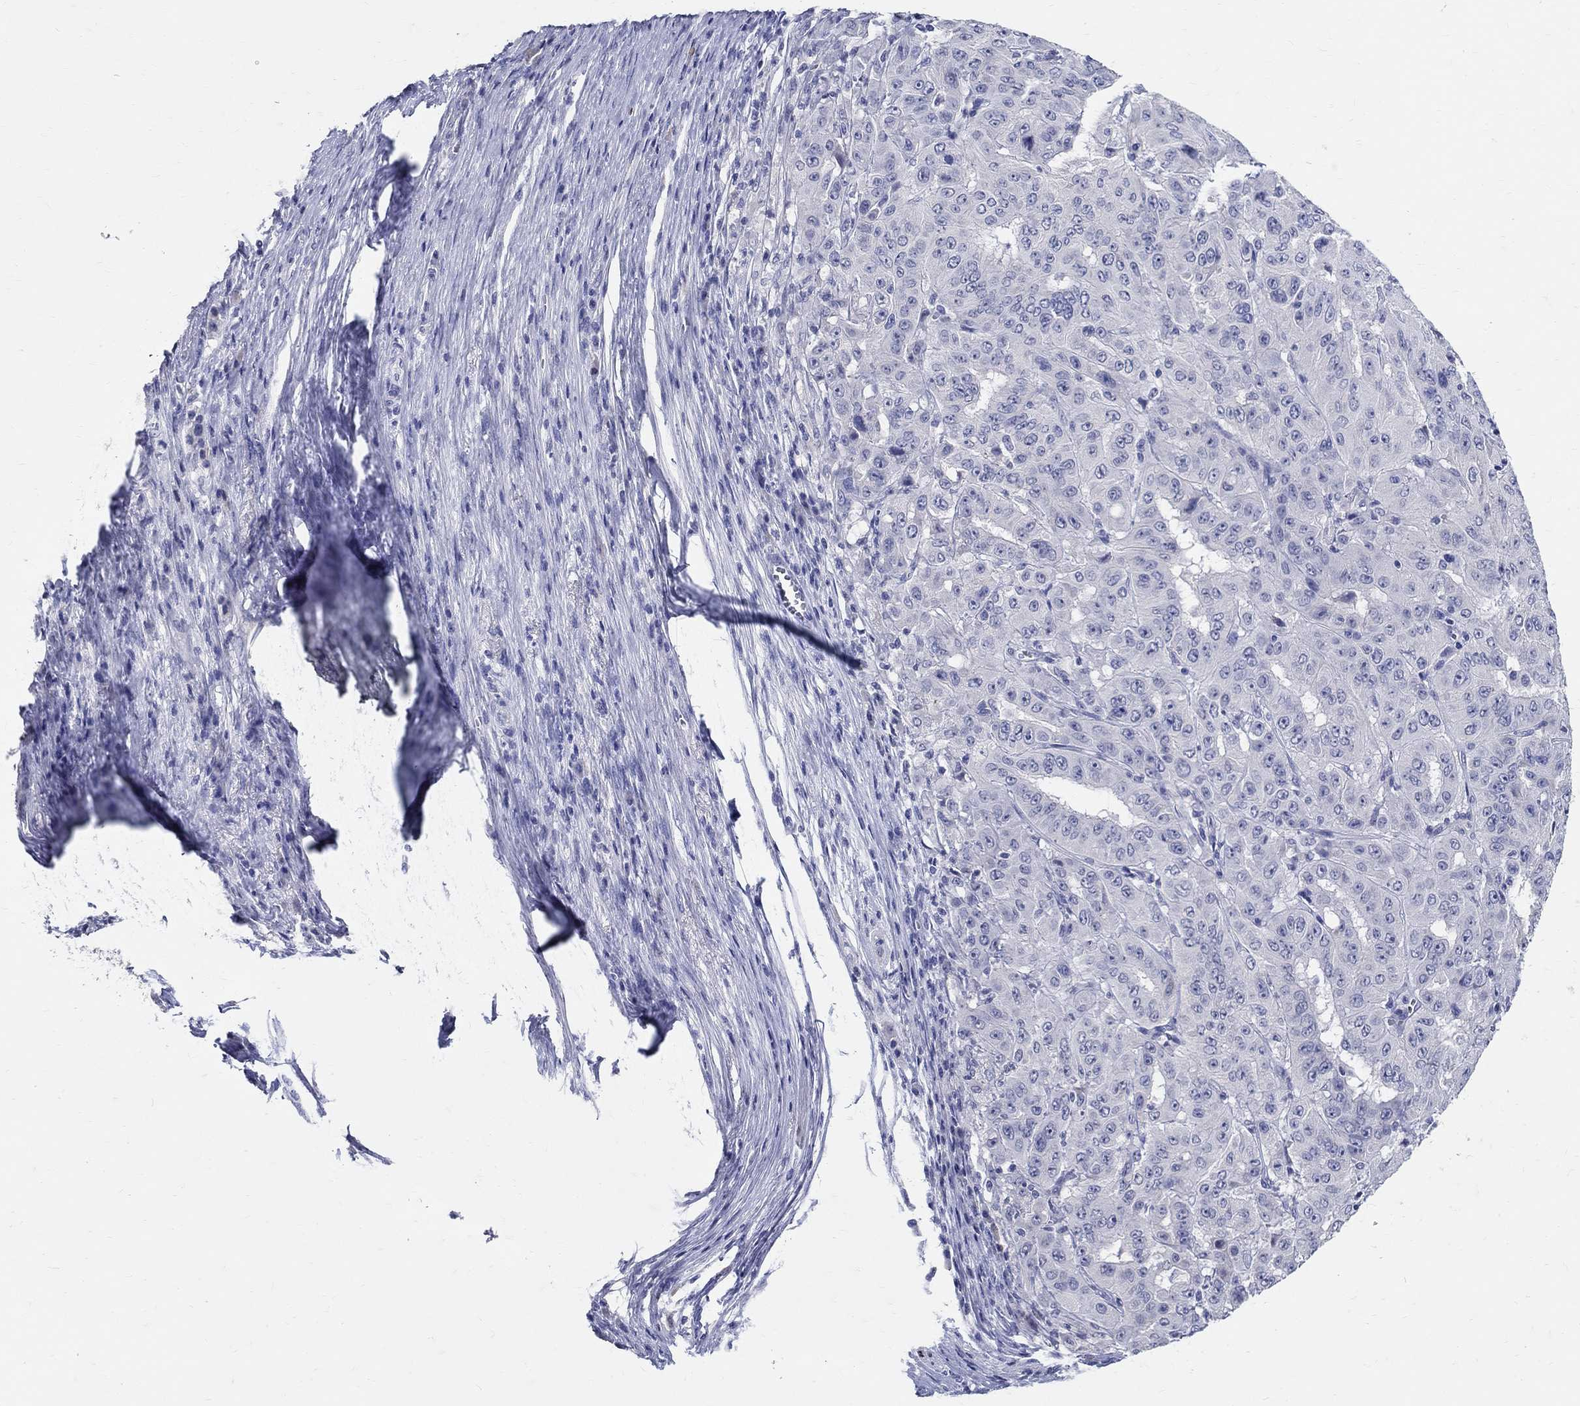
{"staining": {"intensity": "negative", "quantity": "none", "location": "none"}, "tissue": "pancreatic cancer", "cell_type": "Tumor cells", "image_type": "cancer", "snomed": [{"axis": "morphology", "description": "Adenocarcinoma, NOS"}, {"axis": "topography", "description": "Pancreas"}], "caption": "DAB (3,3'-diaminobenzidine) immunohistochemical staining of human adenocarcinoma (pancreatic) demonstrates no significant staining in tumor cells.", "gene": "SOX2", "patient": {"sex": "male", "age": 63}}